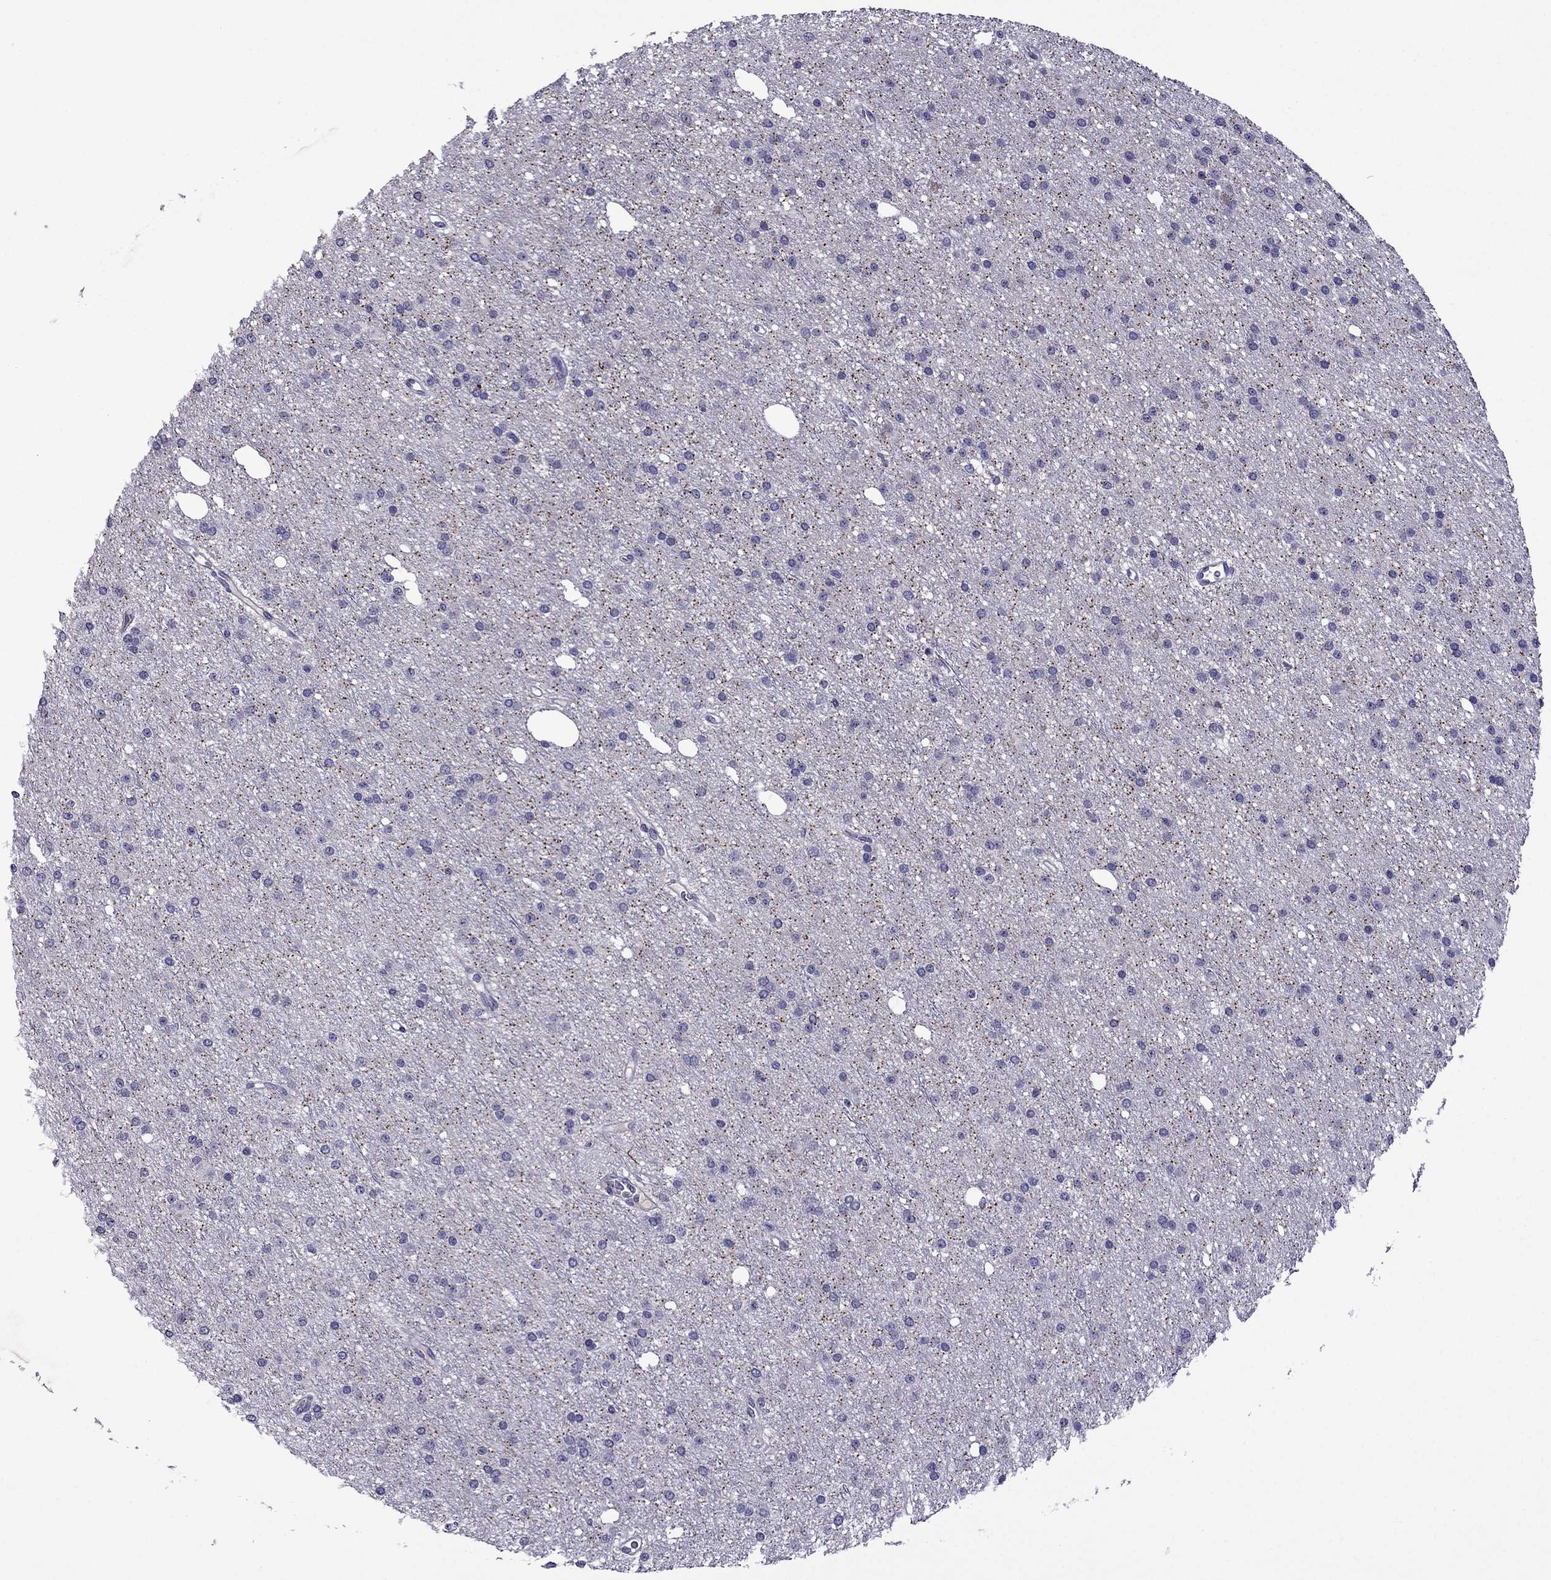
{"staining": {"intensity": "negative", "quantity": "none", "location": "none"}, "tissue": "glioma", "cell_type": "Tumor cells", "image_type": "cancer", "snomed": [{"axis": "morphology", "description": "Glioma, malignant, Low grade"}, {"axis": "topography", "description": "Brain"}], "caption": "Tumor cells show no significant positivity in malignant low-grade glioma. The staining was performed using DAB to visualize the protein expression in brown, while the nuclei were stained in blue with hematoxylin (Magnification: 20x).", "gene": "SPTBN4", "patient": {"sex": "male", "age": 27}}